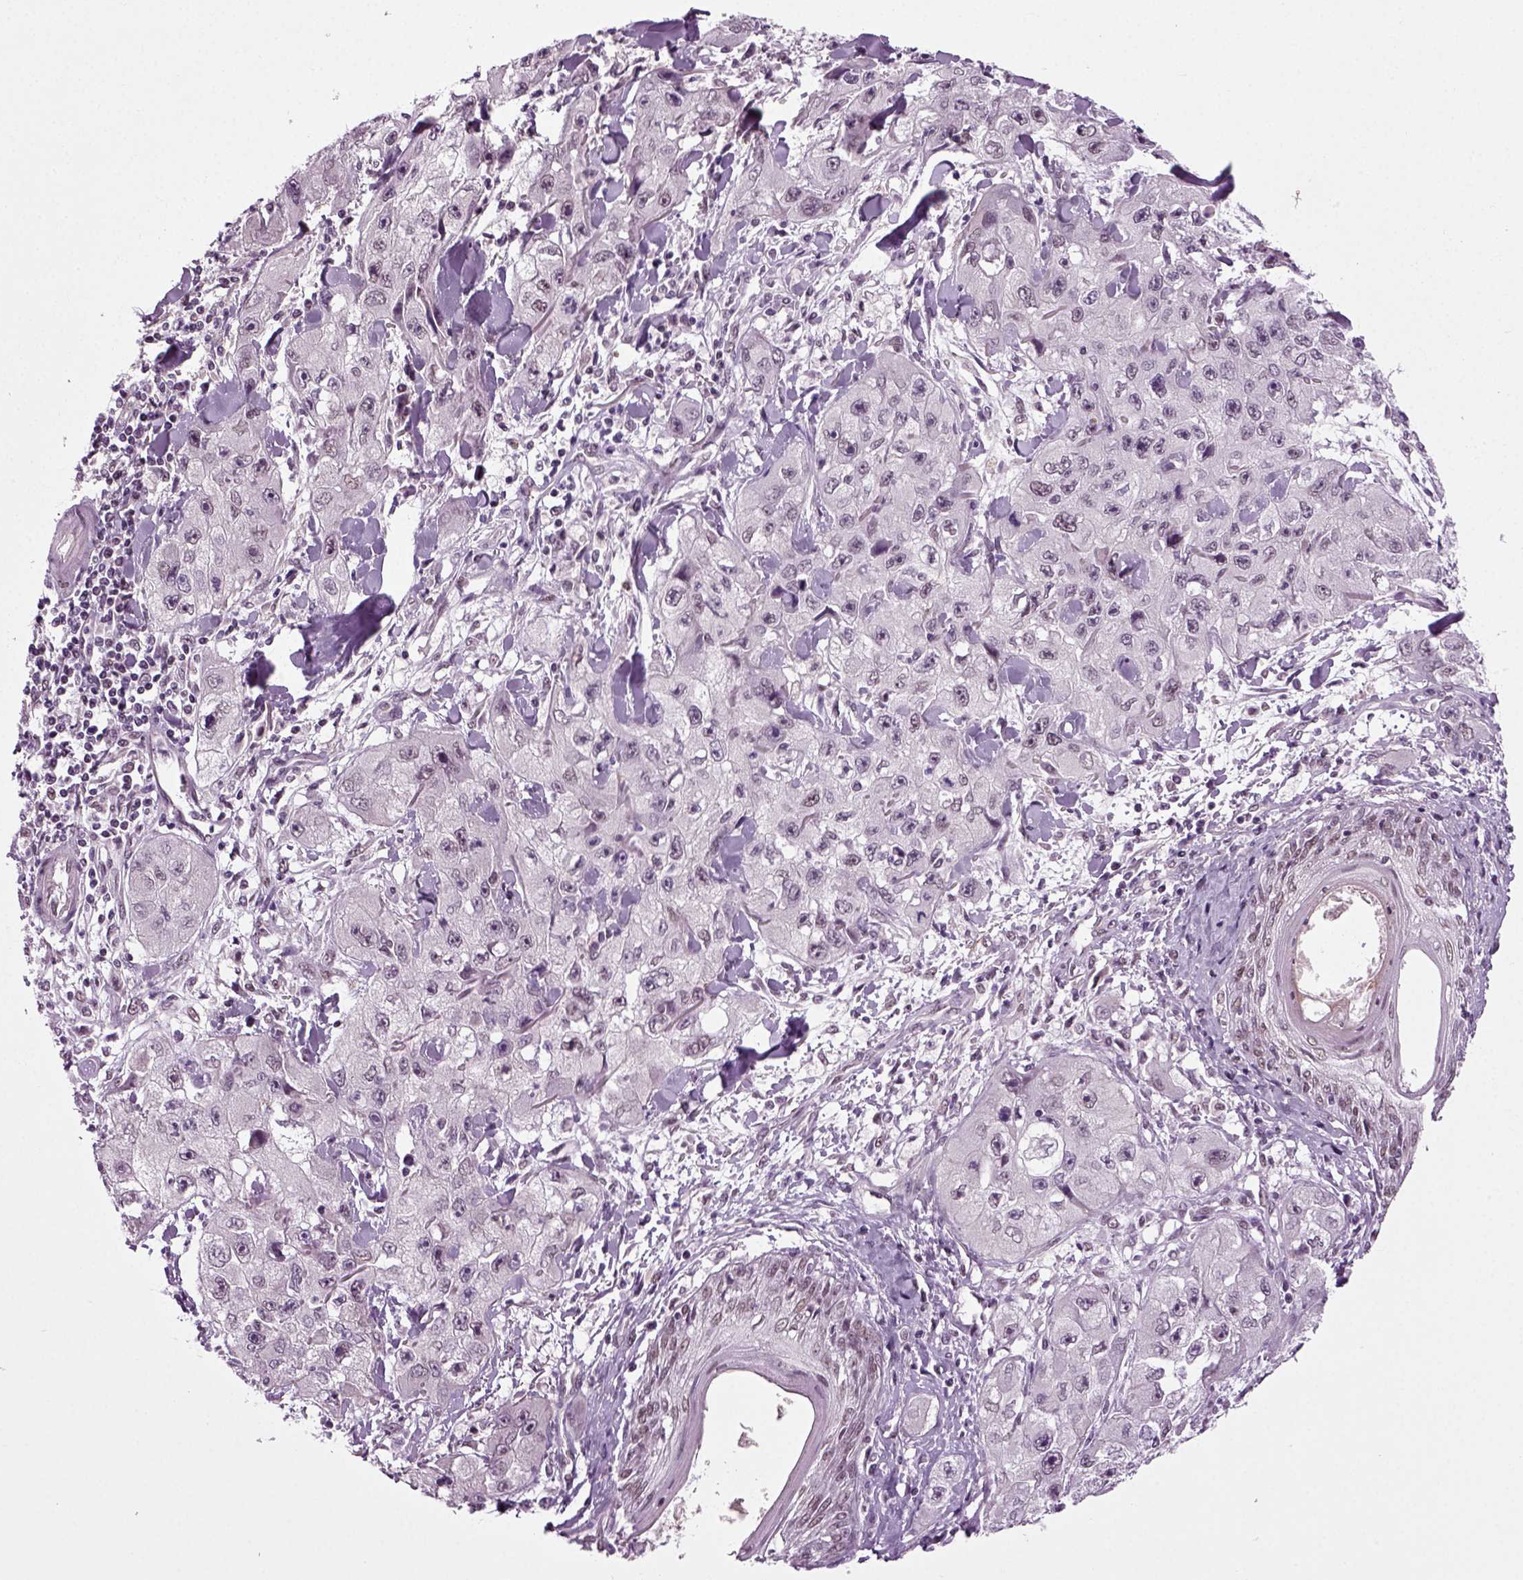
{"staining": {"intensity": "negative", "quantity": "none", "location": "none"}, "tissue": "skin cancer", "cell_type": "Tumor cells", "image_type": "cancer", "snomed": [{"axis": "morphology", "description": "Squamous cell carcinoma, NOS"}, {"axis": "topography", "description": "Skin"}, {"axis": "topography", "description": "Subcutis"}], "caption": "Tumor cells are negative for brown protein staining in skin squamous cell carcinoma. Nuclei are stained in blue.", "gene": "RCOR3", "patient": {"sex": "male", "age": 73}}